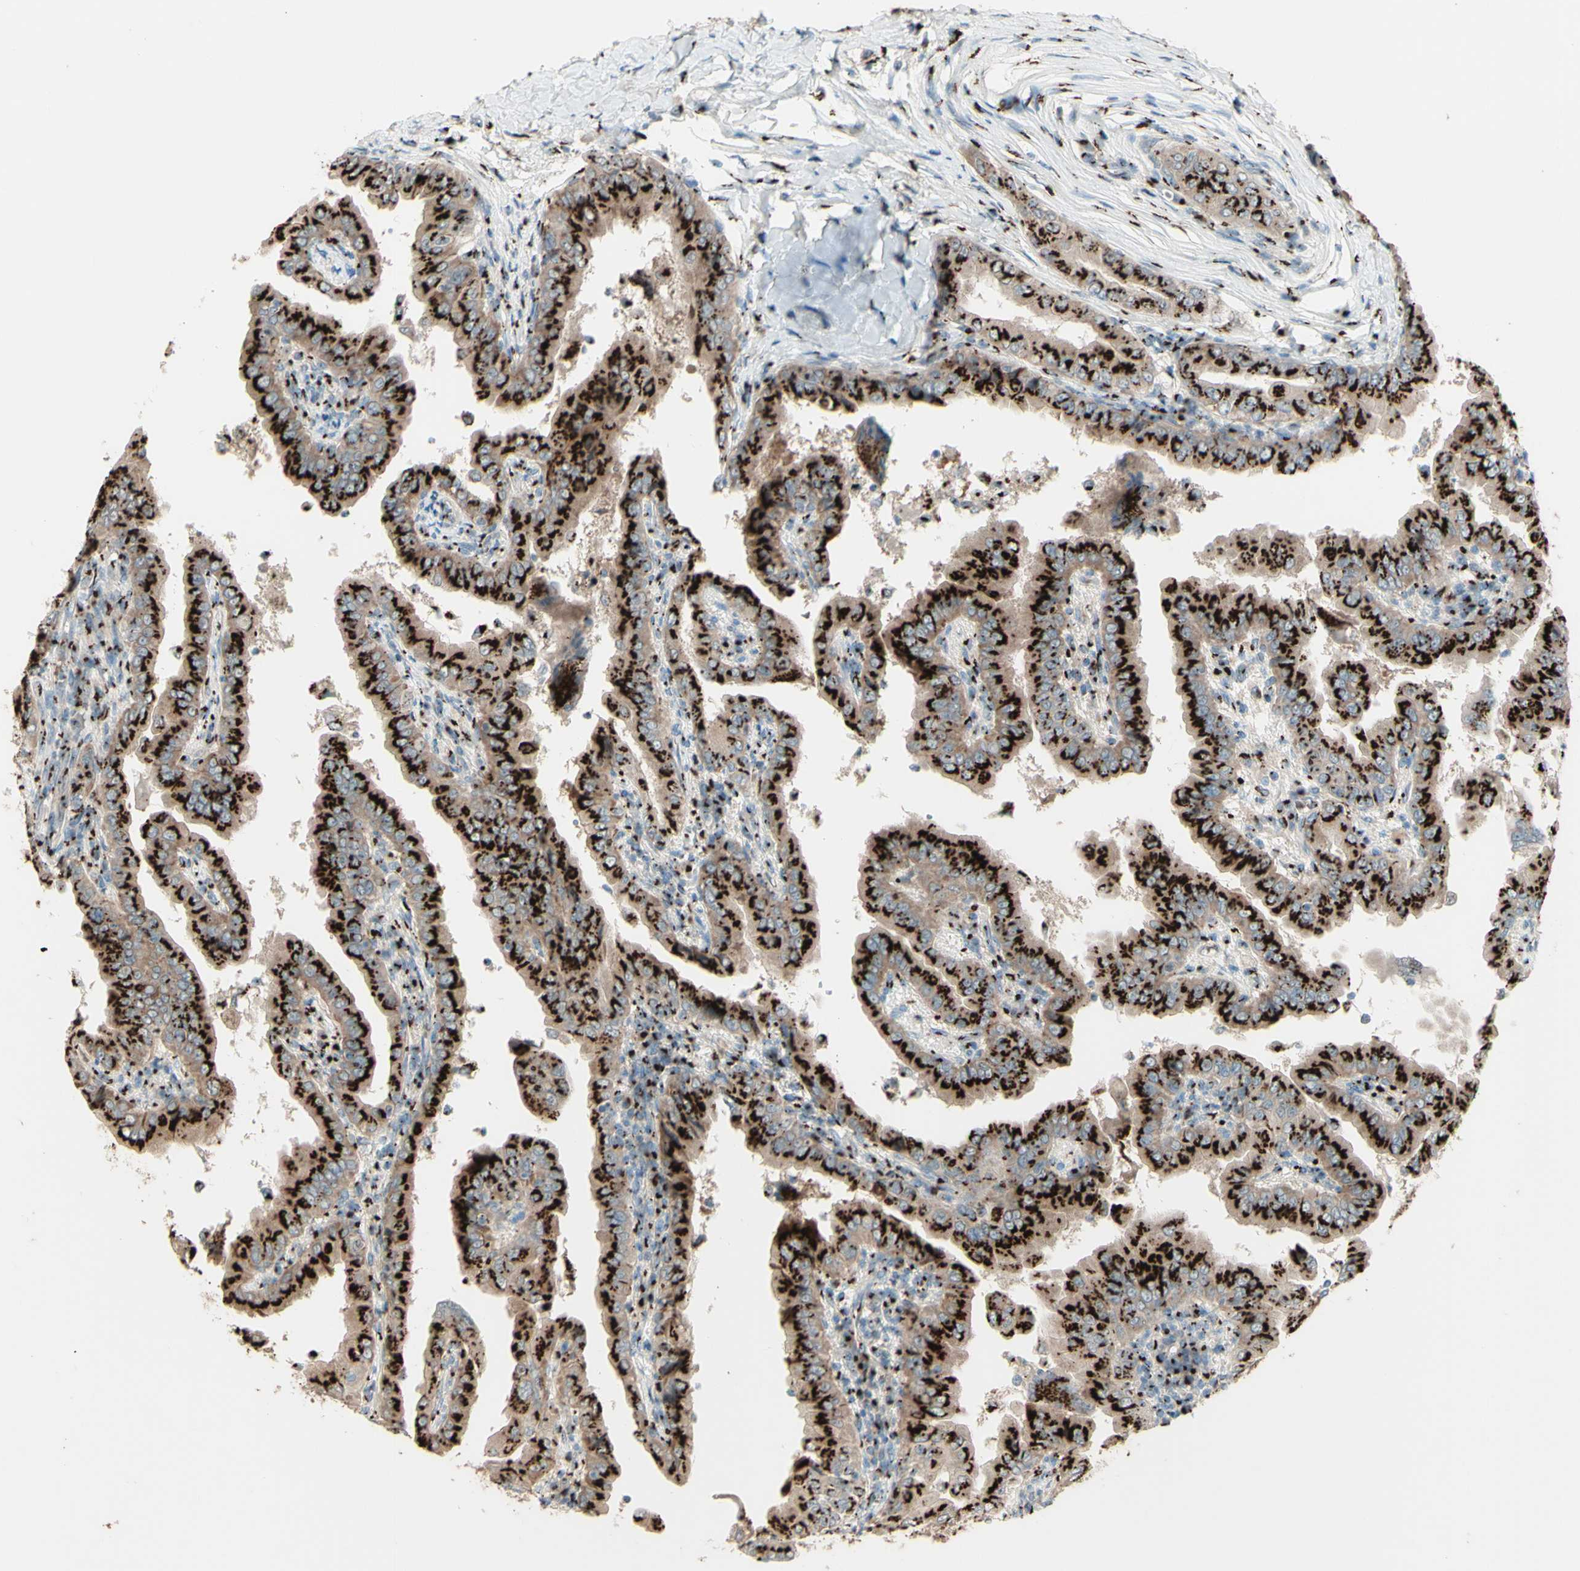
{"staining": {"intensity": "strong", "quantity": ">75%", "location": "cytoplasmic/membranous"}, "tissue": "thyroid cancer", "cell_type": "Tumor cells", "image_type": "cancer", "snomed": [{"axis": "morphology", "description": "Papillary adenocarcinoma, NOS"}, {"axis": "topography", "description": "Thyroid gland"}], "caption": "This is an image of IHC staining of thyroid papillary adenocarcinoma, which shows strong staining in the cytoplasmic/membranous of tumor cells.", "gene": "BPNT2", "patient": {"sex": "male", "age": 33}}